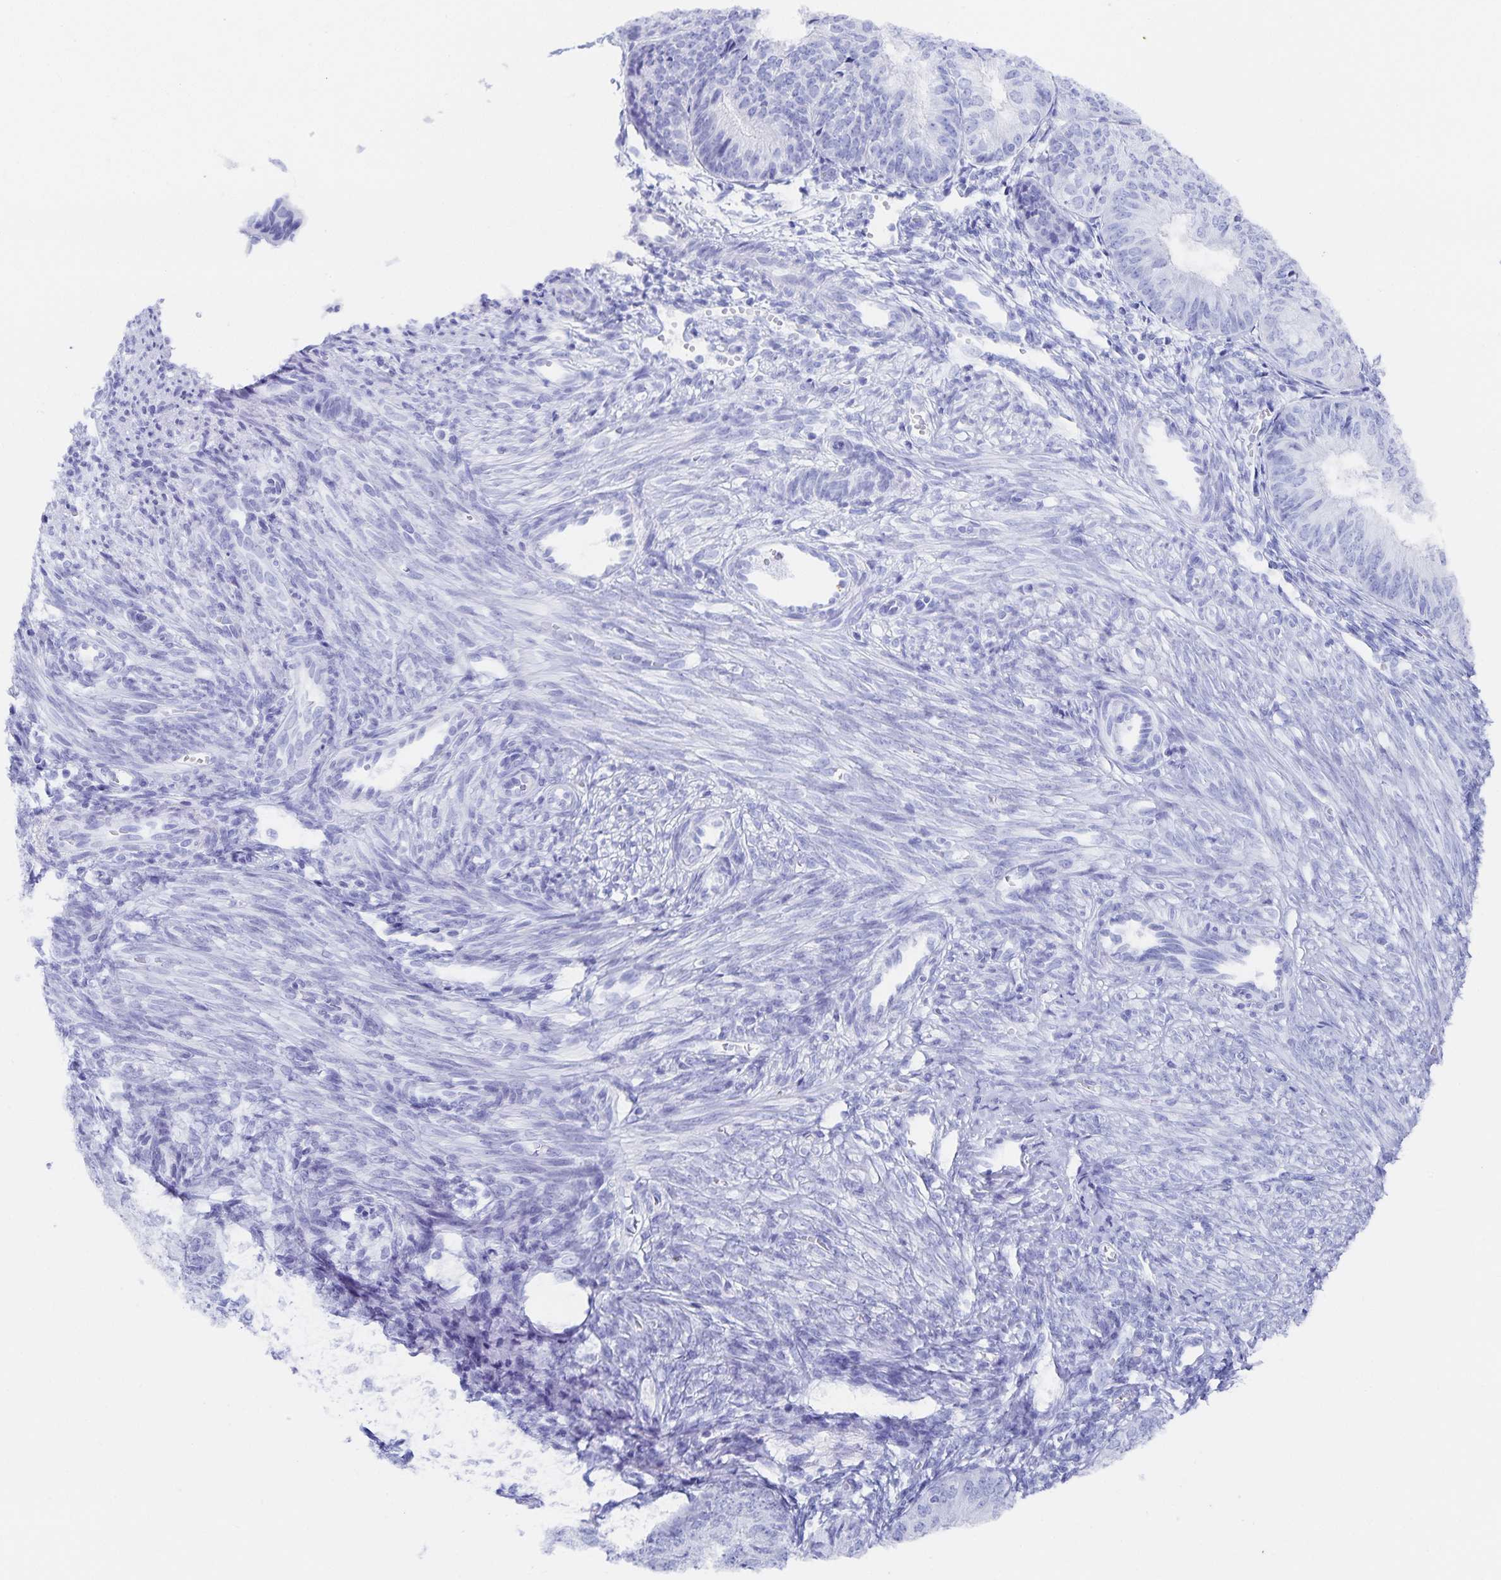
{"staining": {"intensity": "negative", "quantity": "none", "location": "none"}, "tissue": "endometrial cancer", "cell_type": "Tumor cells", "image_type": "cancer", "snomed": [{"axis": "morphology", "description": "Adenocarcinoma, NOS"}, {"axis": "topography", "description": "Endometrium"}], "caption": "There is no significant positivity in tumor cells of endometrial adenocarcinoma.", "gene": "SNTN", "patient": {"sex": "female", "age": 58}}